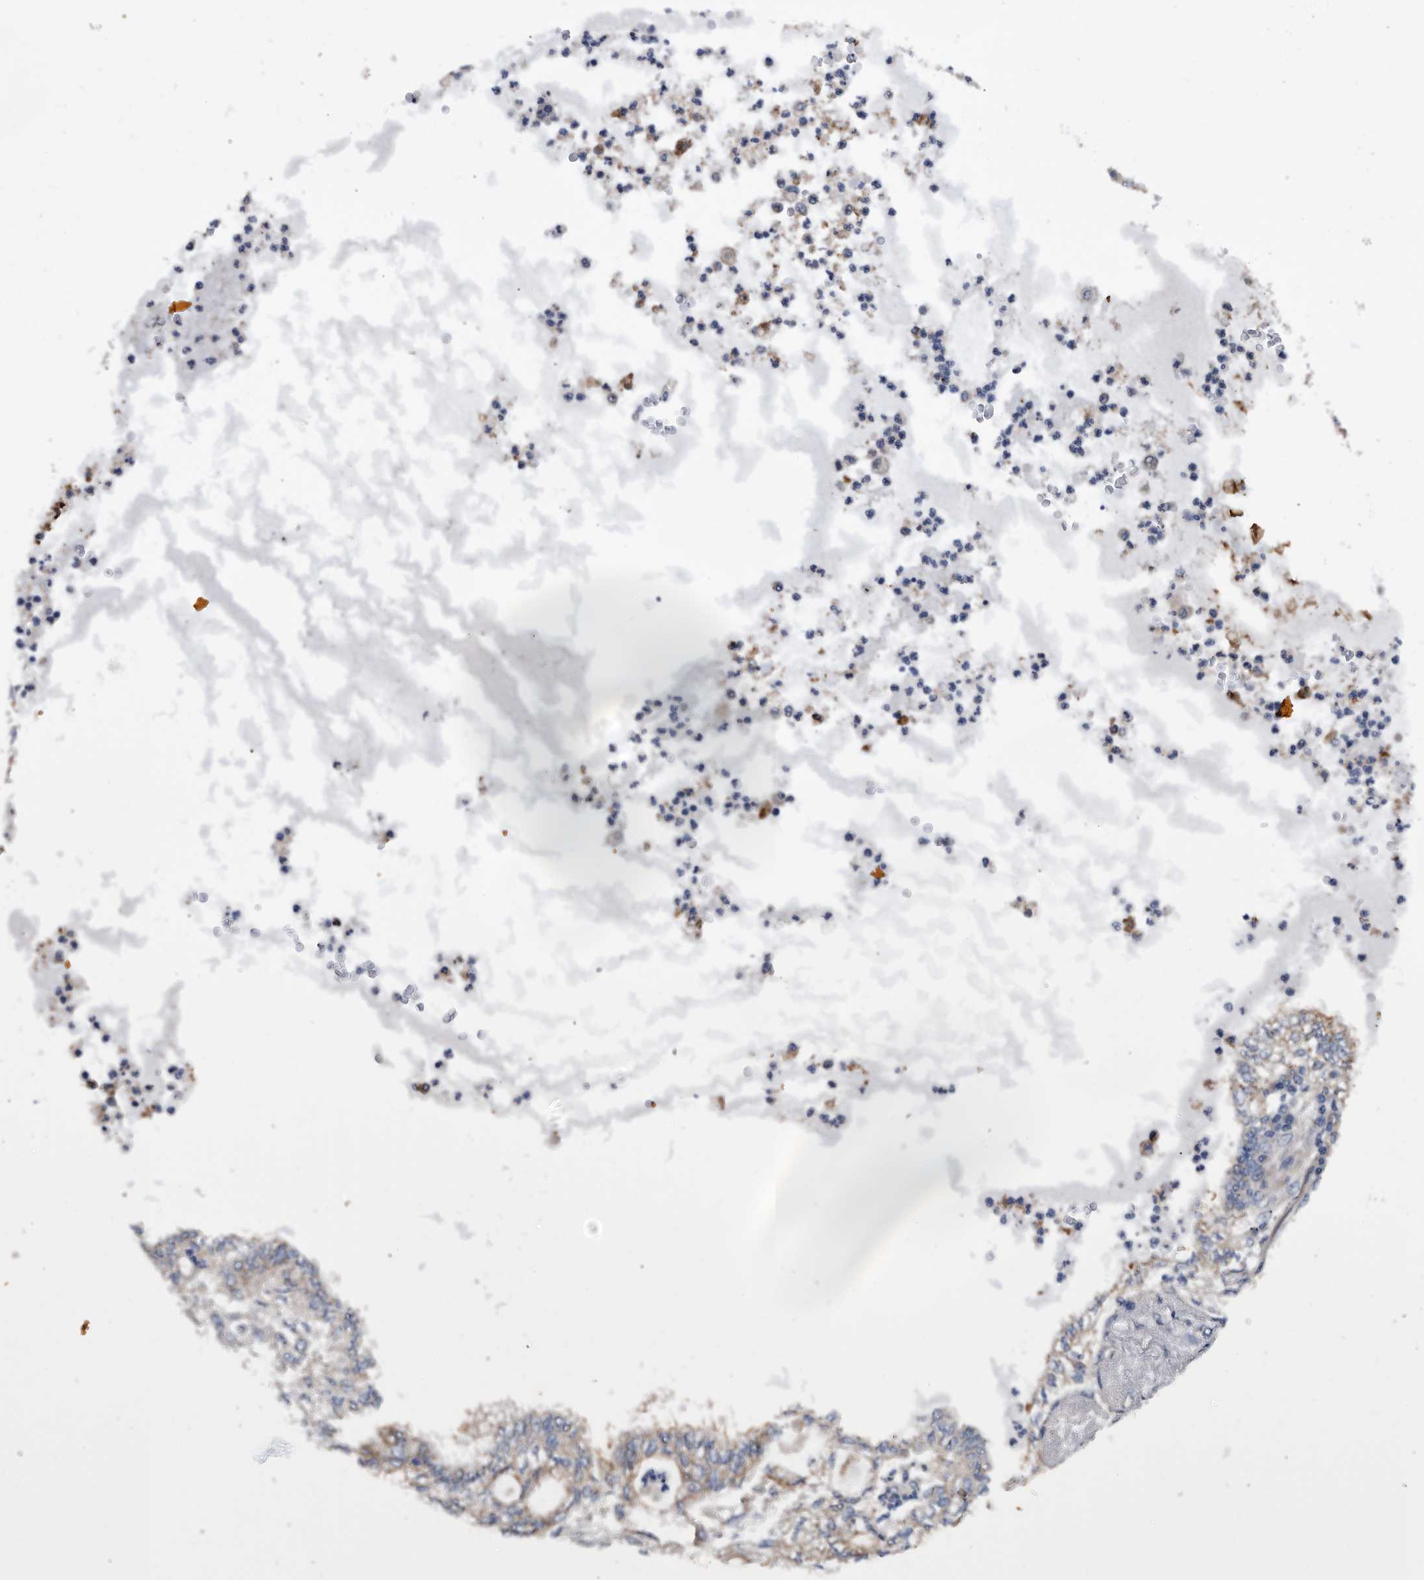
{"staining": {"intensity": "moderate", "quantity": "<25%", "location": "cytoplasmic/membranous"}, "tissue": "lung cancer", "cell_type": "Tumor cells", "image_type": "cancer", "snomed": [{"axis": "morphology", "description": "Adenocarcinoma, NOS"}, {"axis": "topography", "description": "Lung"}], "caption": "Immunohistochemistry (IHC) (DAB) staining of adenocarcinoma (lung) demonstrates moderate cytoplasmic/membranous protein staining in about <25% of tumor cells.", "gene": "BAIAP3", "patient": {"sex": "female", "age": 70}}